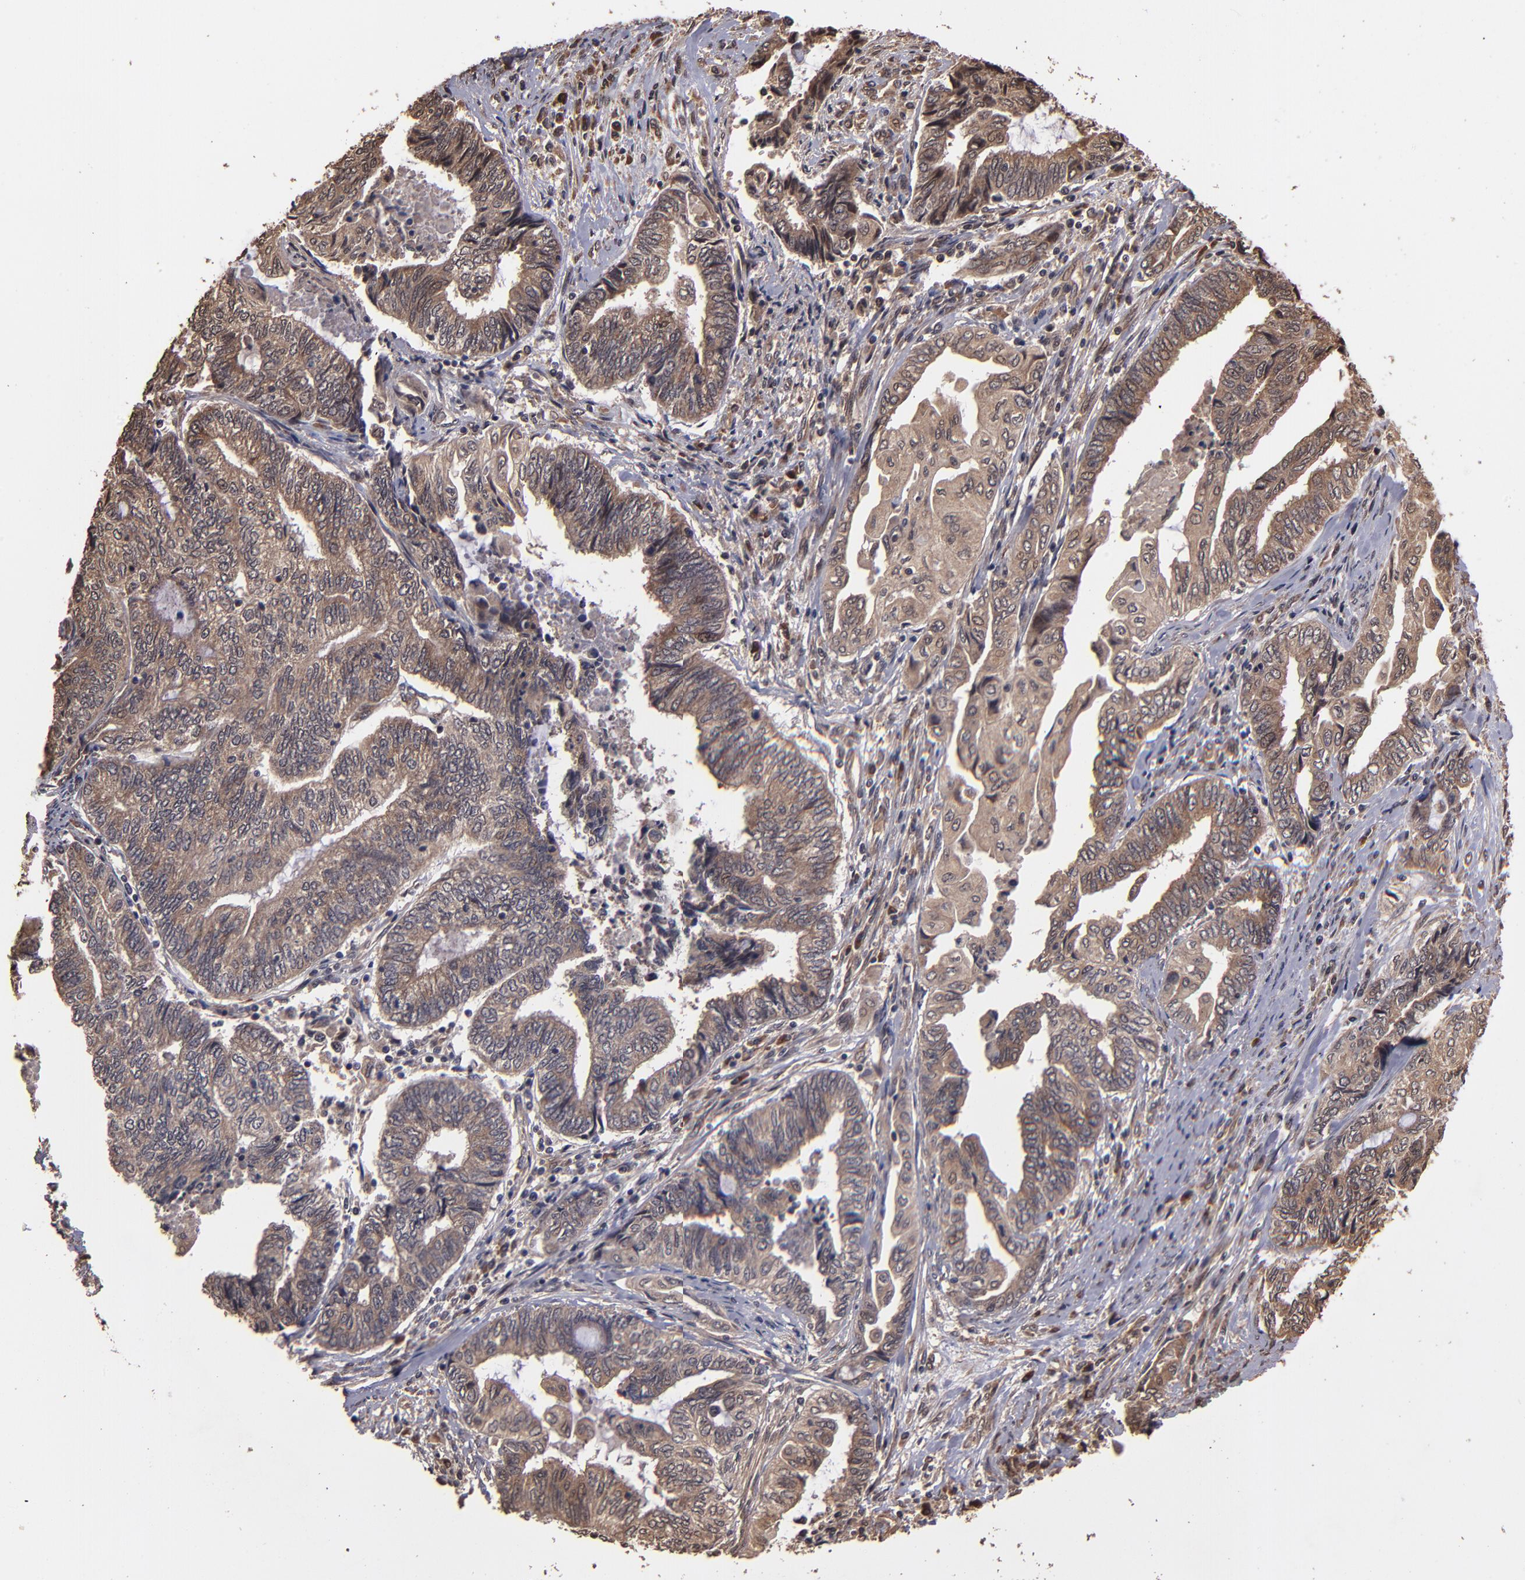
{"staining": {"intensity": "moderate", "quantity": "25%-75%", "location": "cytoplasmic/membranous"}, "tissue": "endometrial cancer", "cell_type": "Tumor cells", "image_type": "cancer", "snomed": [{"axis": "morphology", "description": "Adenocarcinoma, NOS"}, {"axis": "topography", "description": "Uterus"}, {"axis": "topography", "description": "Endometrium"}], "caption": "A medium amount of moderate cytoplasmic/membranous staining is present in about 25%-75% of tumor cells in endometrial cancer (adenocarcinoma) tissue.", "gene": "NFE2L2", "patient": {"sex": "female", "age": 70}}